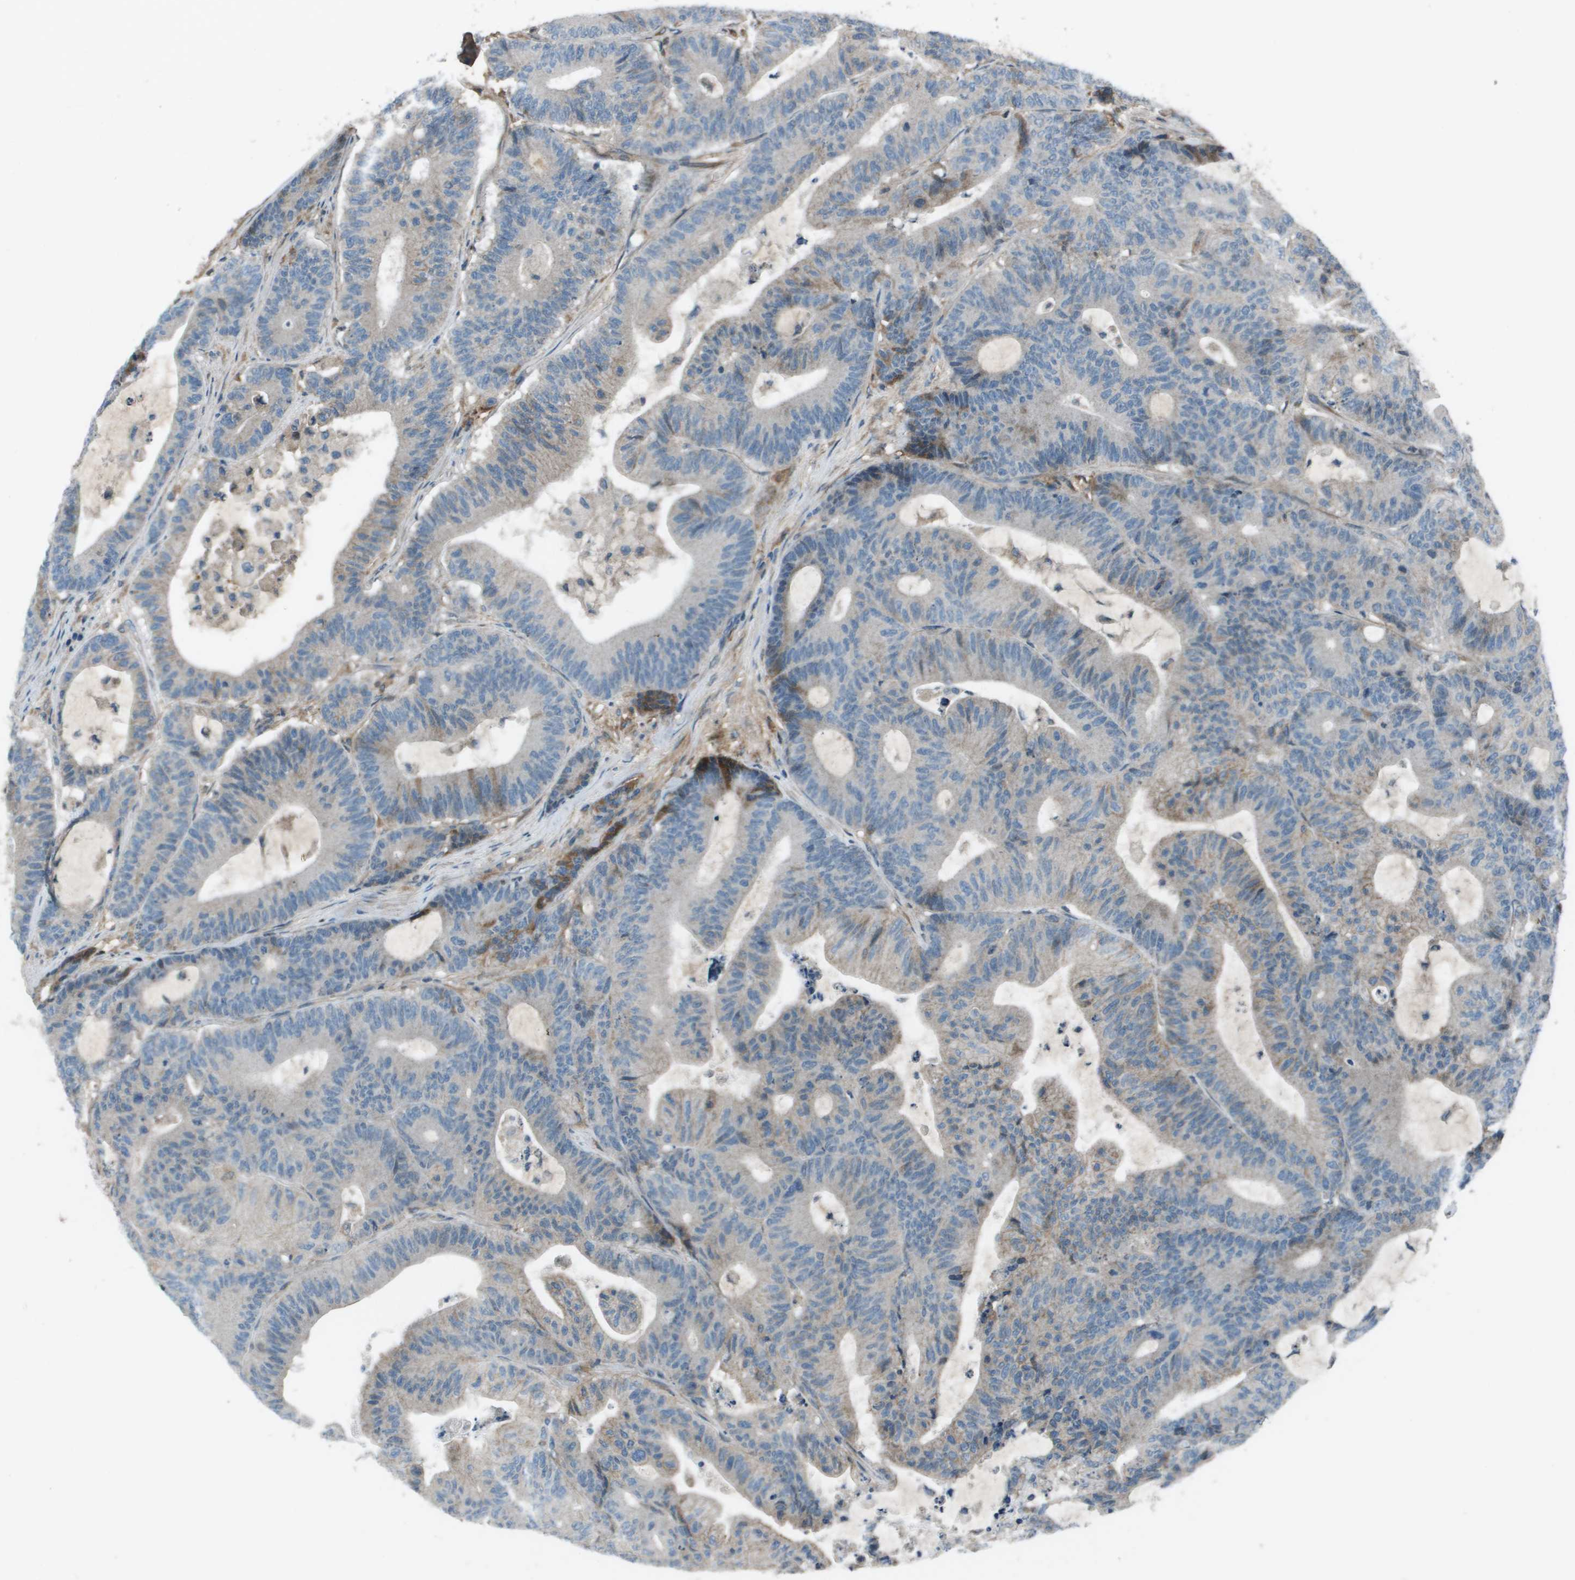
{"staining": {"intensity": "moderate", "quantity": "<25%", "location": "cytoplasmic/membranous"}, "tissue": "colorectal cancer", "cell_type": "Tumor cells", "image_type": "cancer", "snomed": [{"axis": "morphology", "description": "Adenocarcinoma, NOS"}, {"axis": "topography", "description": "Colon"}], "caption": "A micrograph showing moderate cytoplasmic/membranous positivity in about <25% of tumor cells in colorectal cancer, as visualized by brown immunohistochemical staining.", "gene": "PCOLCE", "patient": {"sex": "female", "age": 84}}